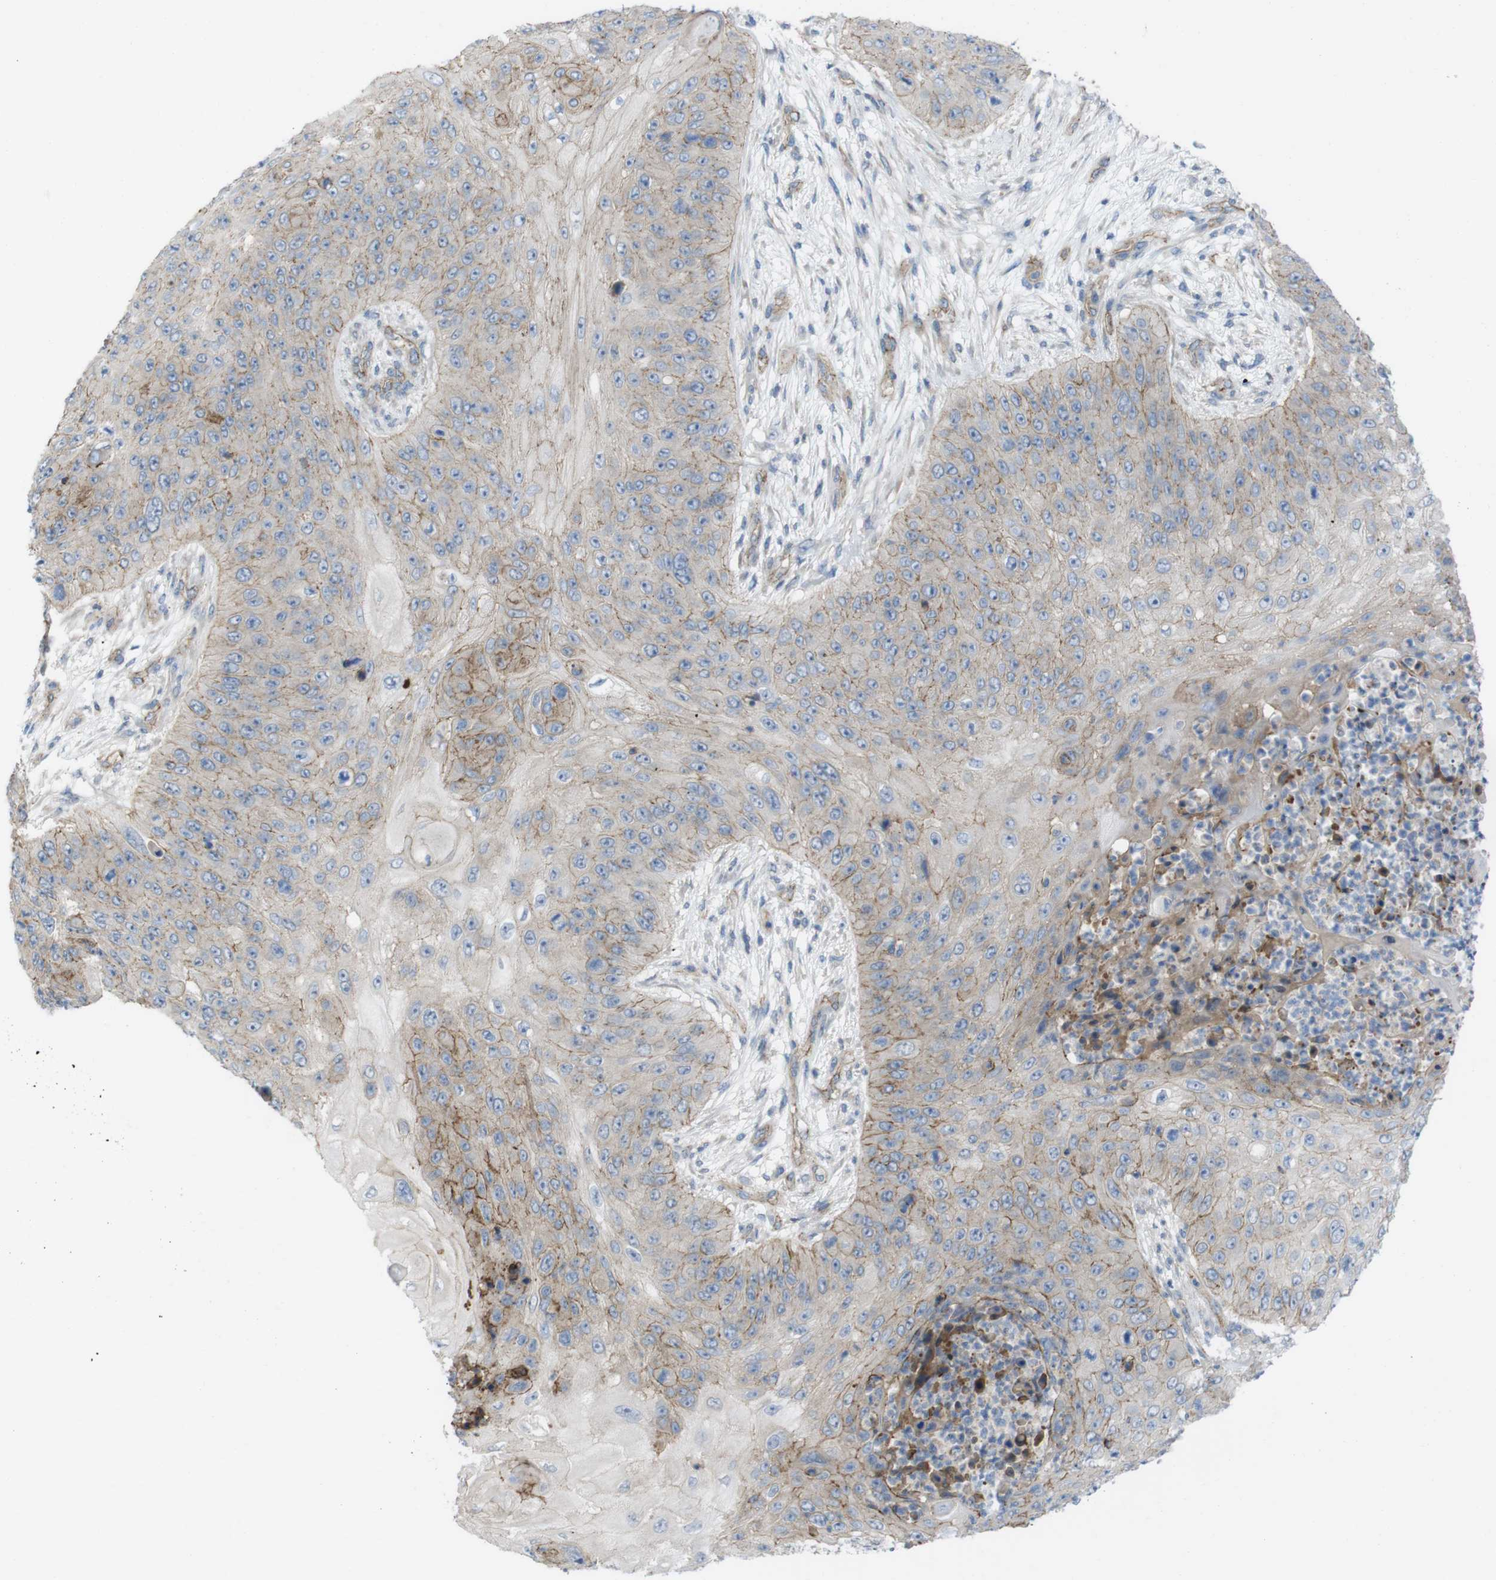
{"staining": {"intensity": "moderate", "quantity": "25%-75%", "location": "cytoplasmic/membranous"}, "tissue": "skin cancer", "cell_type": "Tumor cells", "image_type": "cancer", "snomed": [{"axis": "morphology", "description": "Squamous cell carcinoma, NOS"}, {"axis": "topography", "description": "Skin"}], "caption": "A histopathology image of human skin cancer stained for a protein displays moderate cytoplasmic/membranous brown staining in tumor cells. Nuclei are stained in blue.", "gene": "PREX2", "patient": {"sex": "female", "age": 80}}